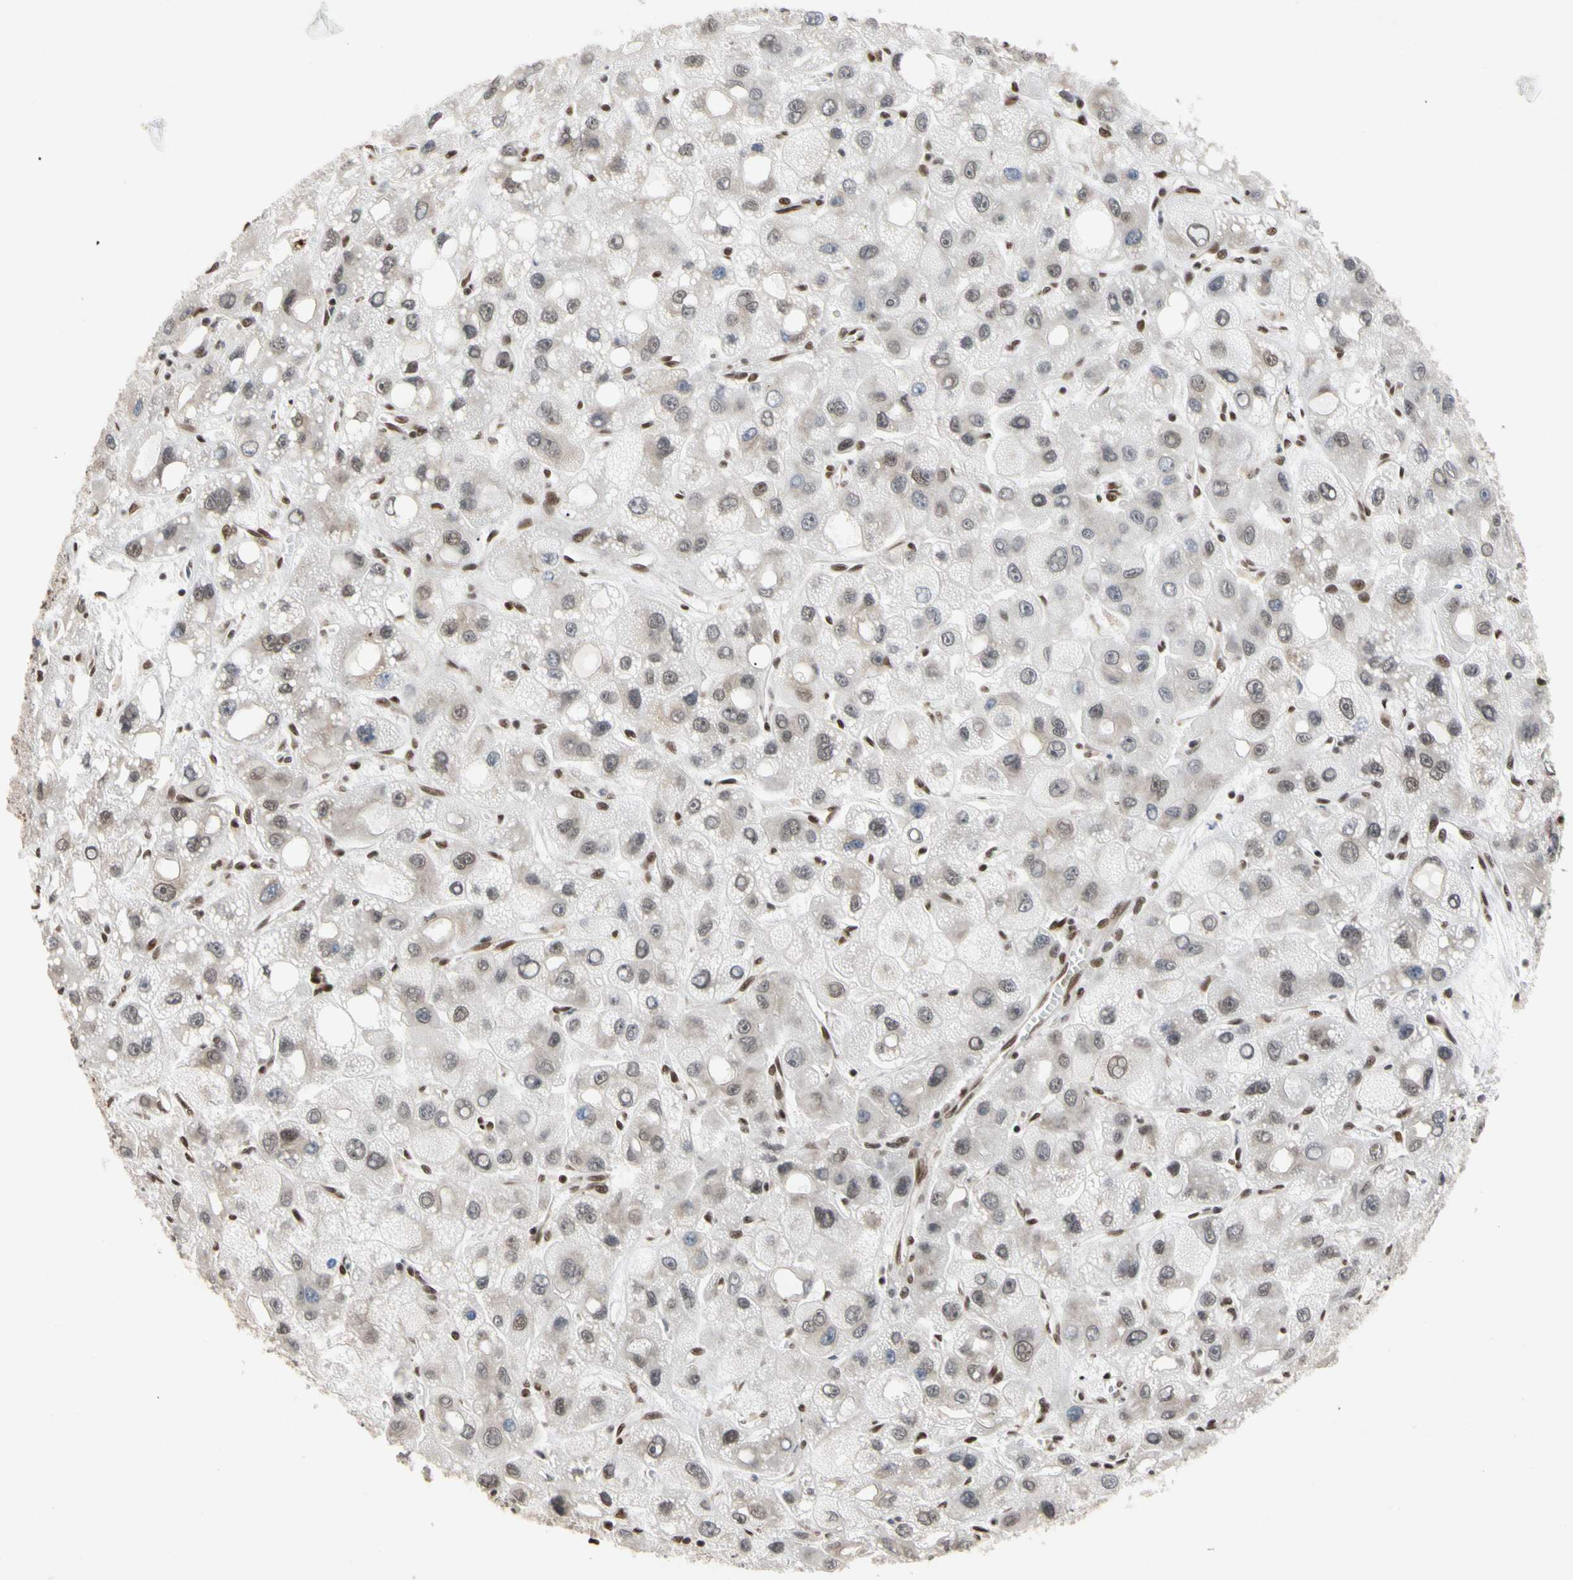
{"staining": {"intensity": "weak", "quantity": "<25%", "location": "nuclear"}, "tissue": "liver cancer", "cell_type": "Tumor cells", "image_type": "cancer", "snomed": [{"axis": "morphology", "description": "Carcinoma, Hepatocellular, NOS"}, {"axis": "topography", "description": "Liver"}], "caption": "Liver cancer (hepatocellular carcinoma) stained for a protein using immunohistochemistry (IHC) exhibits no expression tumor cells.", "gene": "FAM98B", "patient": {"sex": "male", "age": 55}}